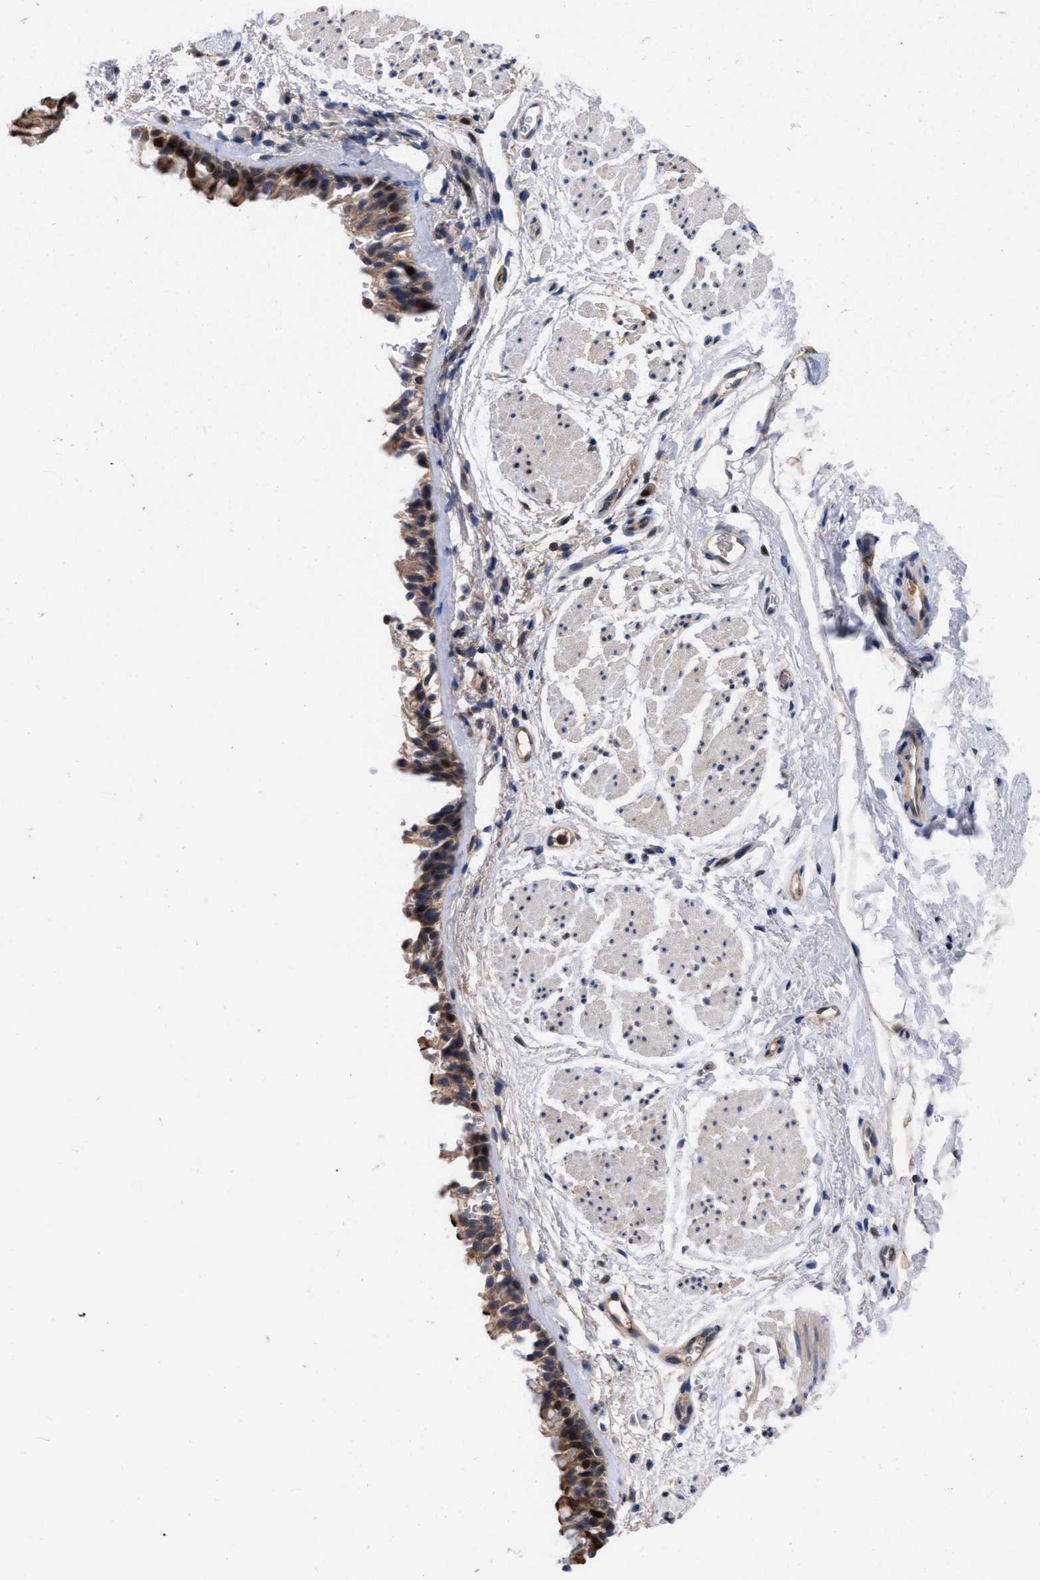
{"staining": {"intensity": "strong", "quantity": ">75%", "location": "cytoplasmic/membranous,nuclear"}, "tissue": "bronchus", "cell_type": "Respiratory epithelial cells", "image_type": "normal", "snomed": [{"axis": "morphology", "description": "Normal tissue, NOS"}, {"axis": "topography", "description": "Cartilage tissue"}, {"axis": "topography", "description": "Bronchus"}], "caption": "Brown immunohistochemical staining in unremarkable bronchus reveals strong cytoplasmic/membranous,nuclear expression in approximately >75% of respiratory epithelial cells.", "gene": "MDM4", "patient": {"sex": "female", "age": 53}}